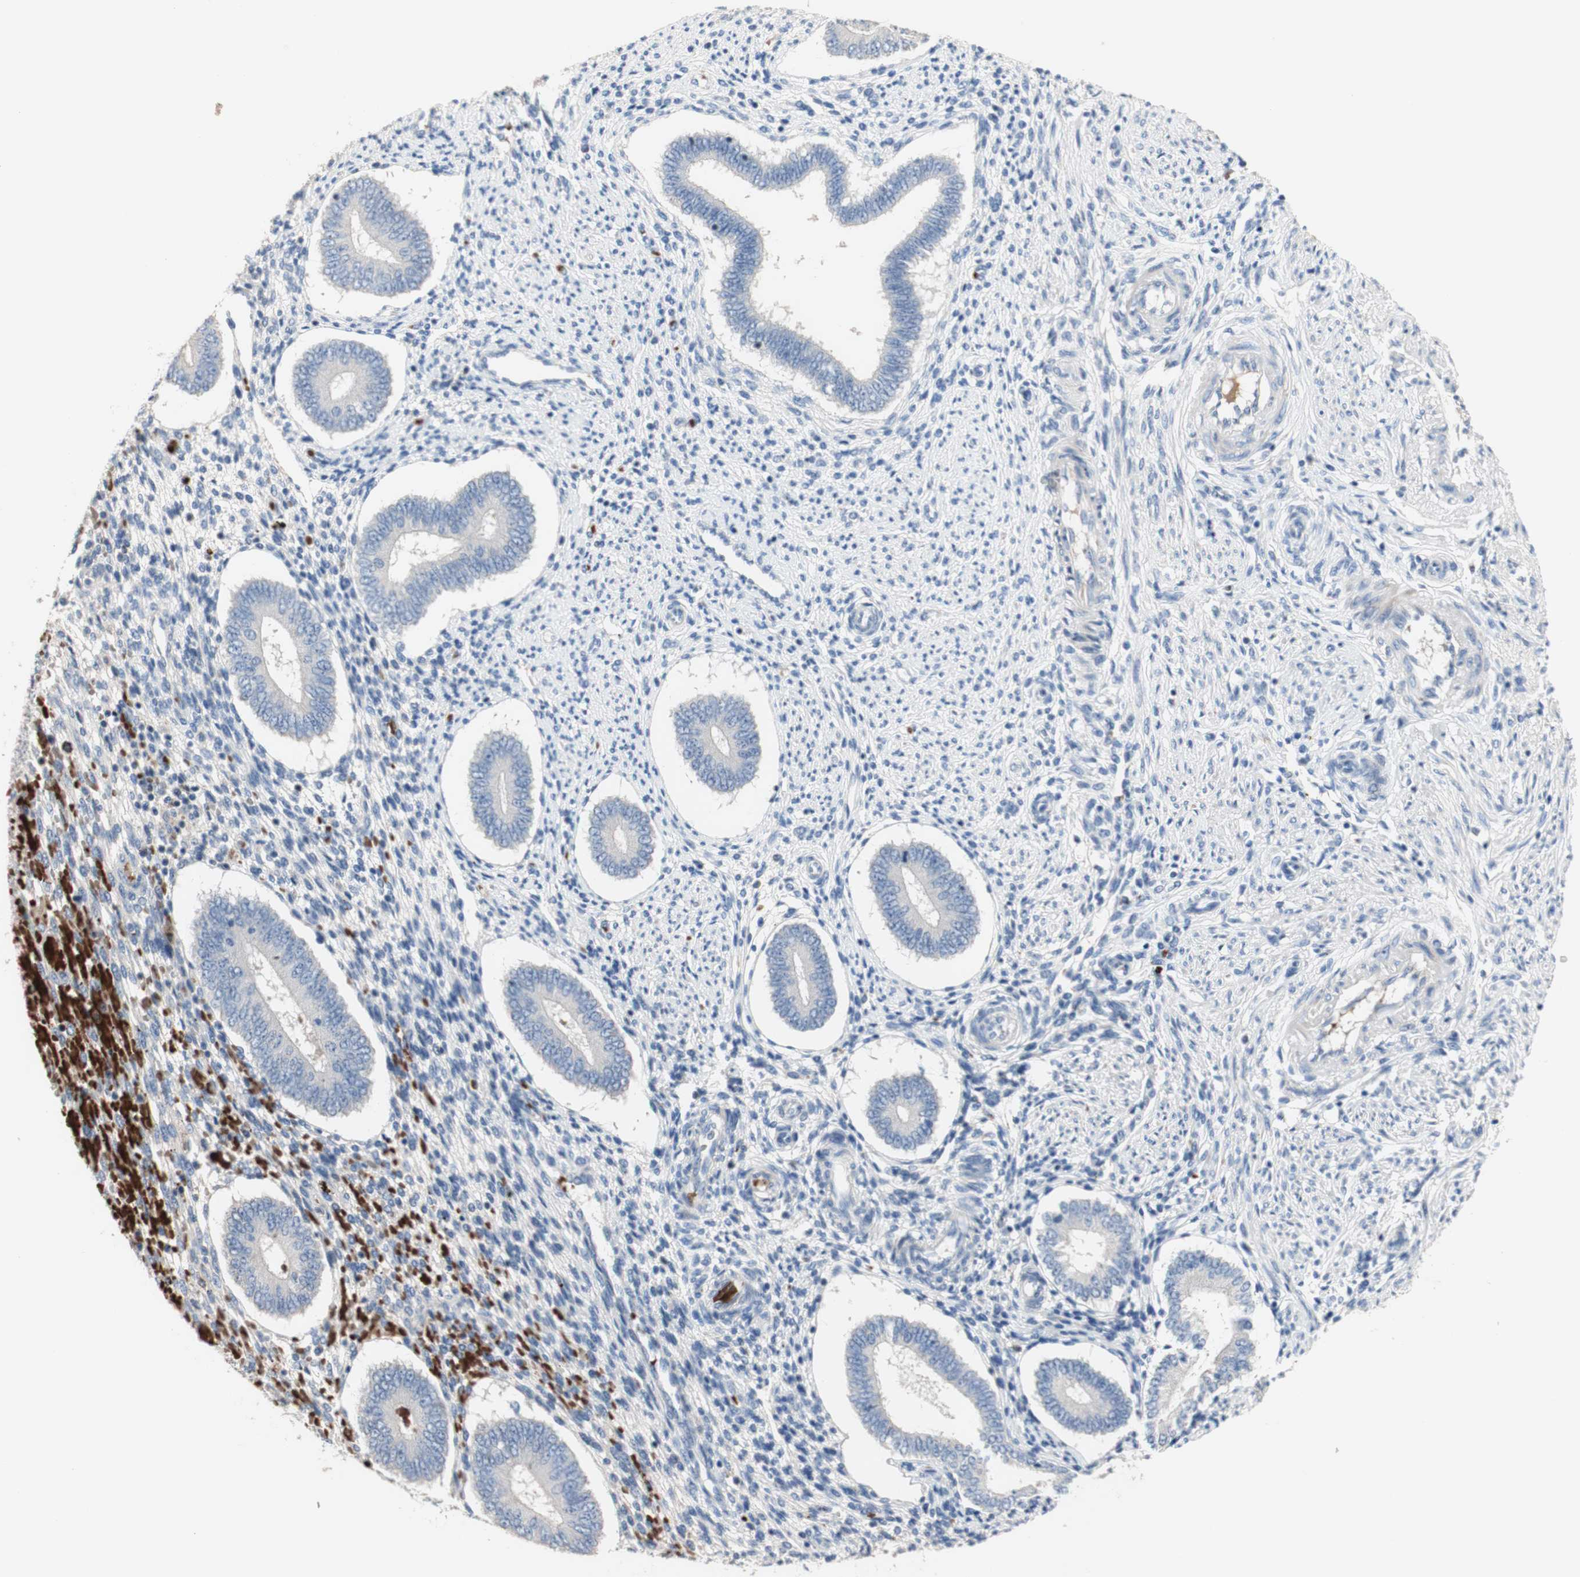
{"staining": {"intensity": "strong", "quantity": "<25%", "location": "cytoplasmic/membranous"}, "tissue": "endometrium", "cell_type": "Cells in endometrial stroma", "image_type": "normal", "snomed": [{"axis": "morphology", "description": "Normal tissue, NOS"}, {"axis": "topography", "description": "Endometrium"}], "caption": "Immunohistochemical staining of benign human endometrium shows <25% levels of strong cytoplasmic/membranous protein expression in approximately <25% of cells in endometrial stroma. The protein of interest is shown in brown color, while the nuclei are stained blue.", "gene": "CDON", "patient": {"sex": "female", "age": 42}}